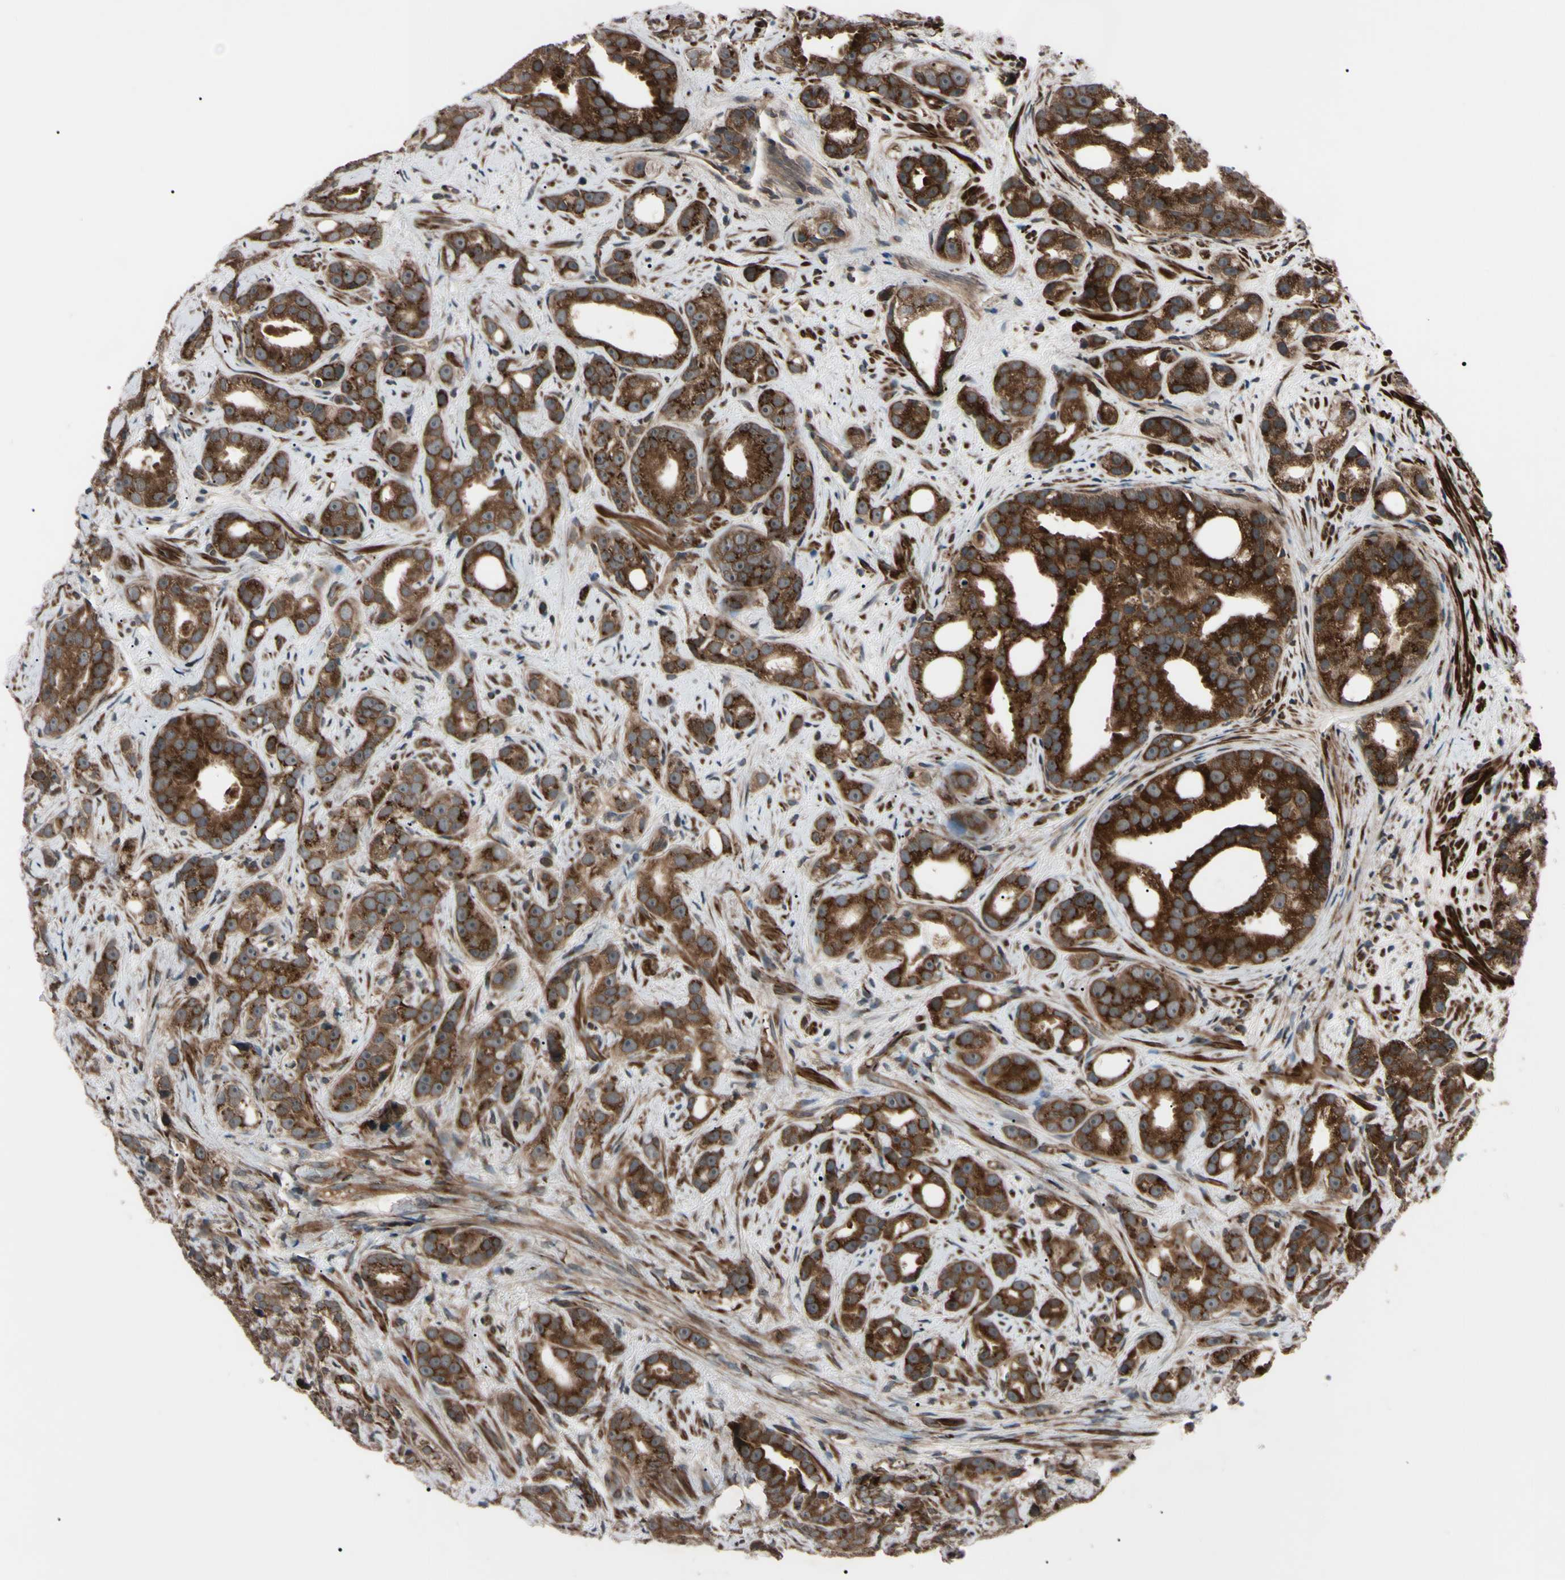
{"staining": {"intensity": "strong", "quantity": ">75%", "location": "cytoplasmic/membranous"}, "tissue": "prostate cancer", "cell_type": "Tumor cells", "image_type": "cancer", "snomed": [{"axis": "morphology", "description": "Adenocarcinoma, Low grade"}, {"axis": "topography", "description": "Prostate"}], "caption": "Immunohistochemical staining of human prostate cancer (adenocarcinoma (low-grade)) demonstrates high levels of strong cytoplasmic/membranous staining in approximately >75% of tumor cells.", "gene": "GUCY1B1", "patient": {"sex": "male", "age": 89}}